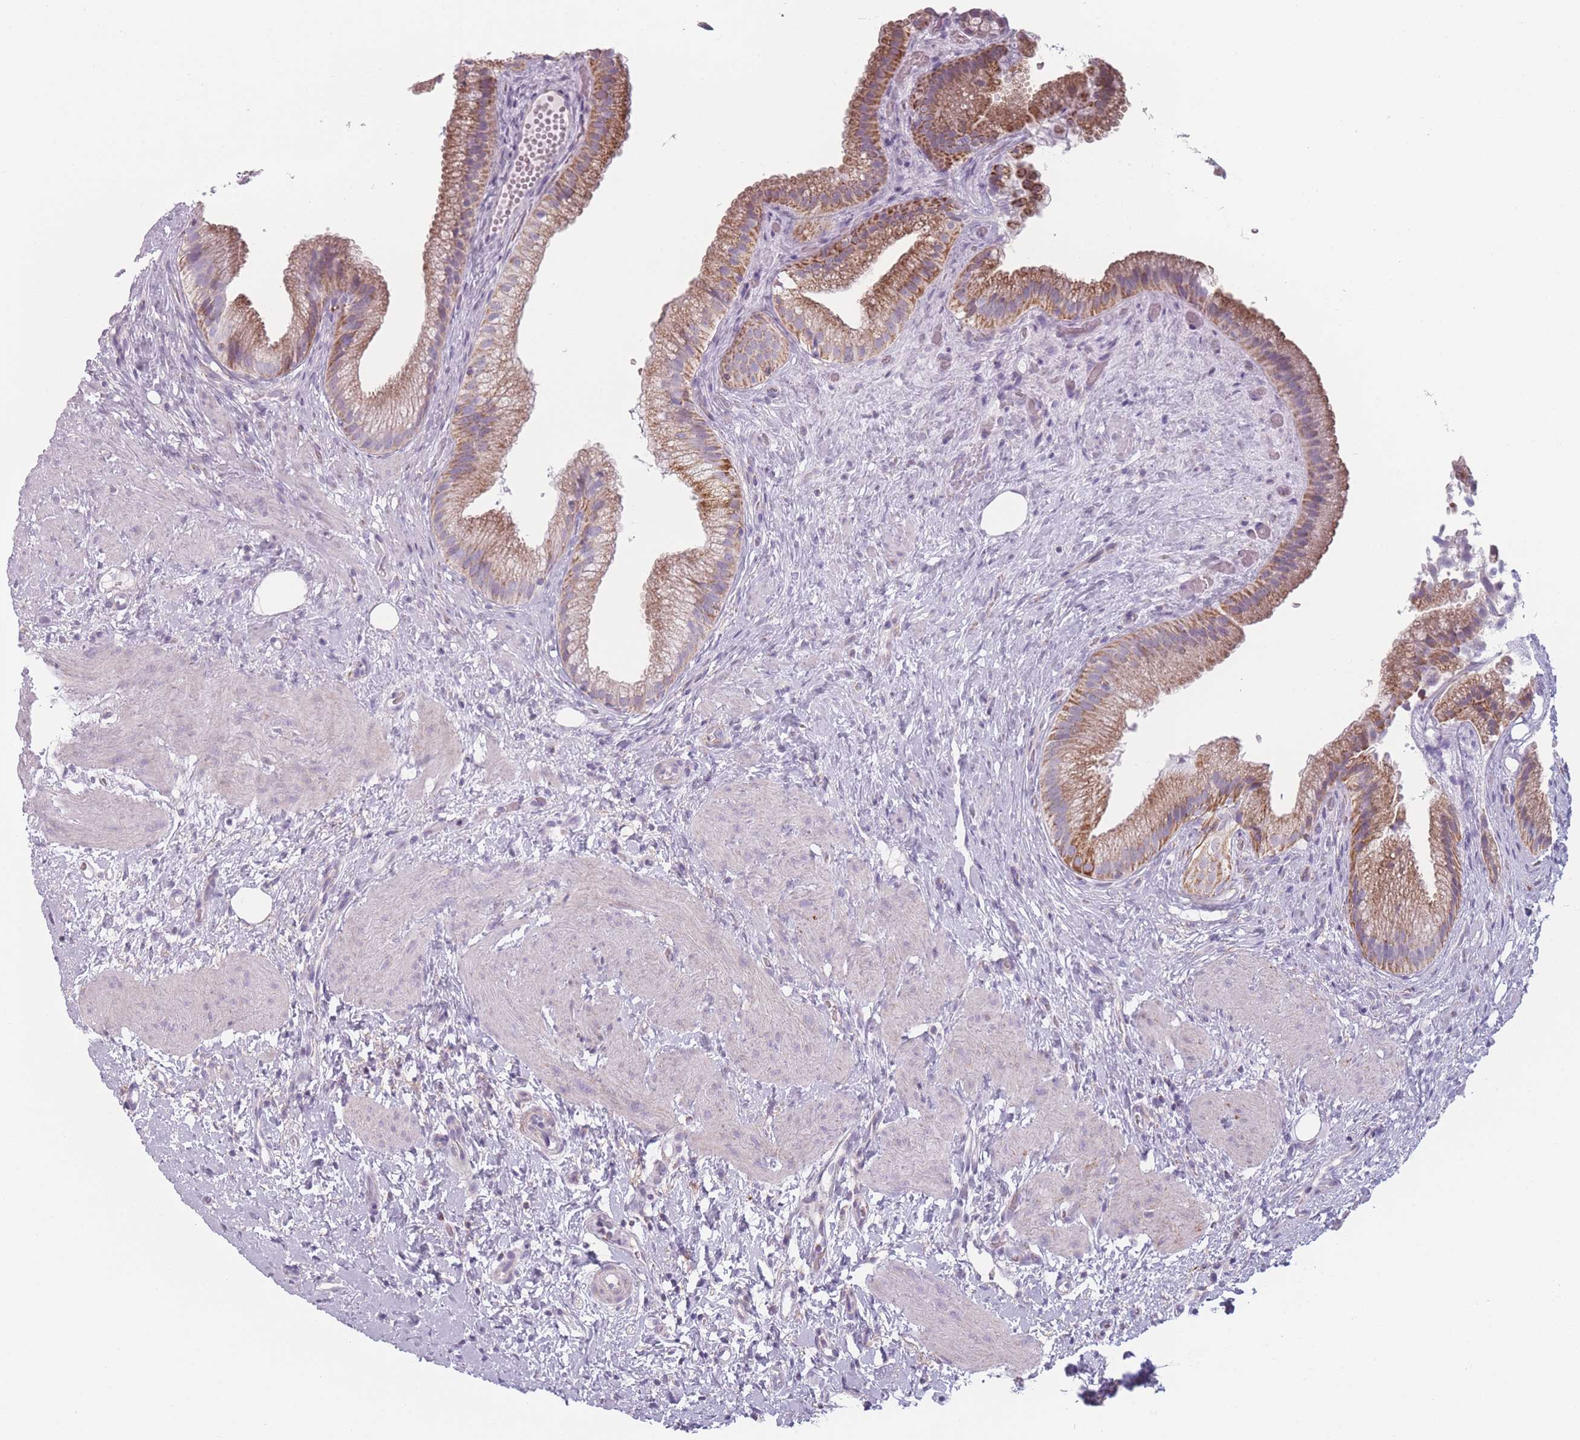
{"staining": {"intensity": "moderate", "quantity": ">75%", "location": "cytoplasmic/membranous"}, "tissue": "gallbladder", "cell_type": "Glandular cells", "image_type": "normal", "snomed": [{"axis": "morphology", "description": "Normal tissue, NOS"}, {"axis": "topography", "description": "Gallbladder"}], "caption": "Gallbladder stained with immunohistochemistry (IHC) exhibits moderate cytoplasmic/membranous staining in about >75% of glandular cells. The staining was performed using DAB (3,3'-diaminobenzidine), with brown indicating positive protein expression. Nuclei are stained blue with hematoxylin.", "gene": "DCHS1", "patient": {"sex": "female", "age": 64}}